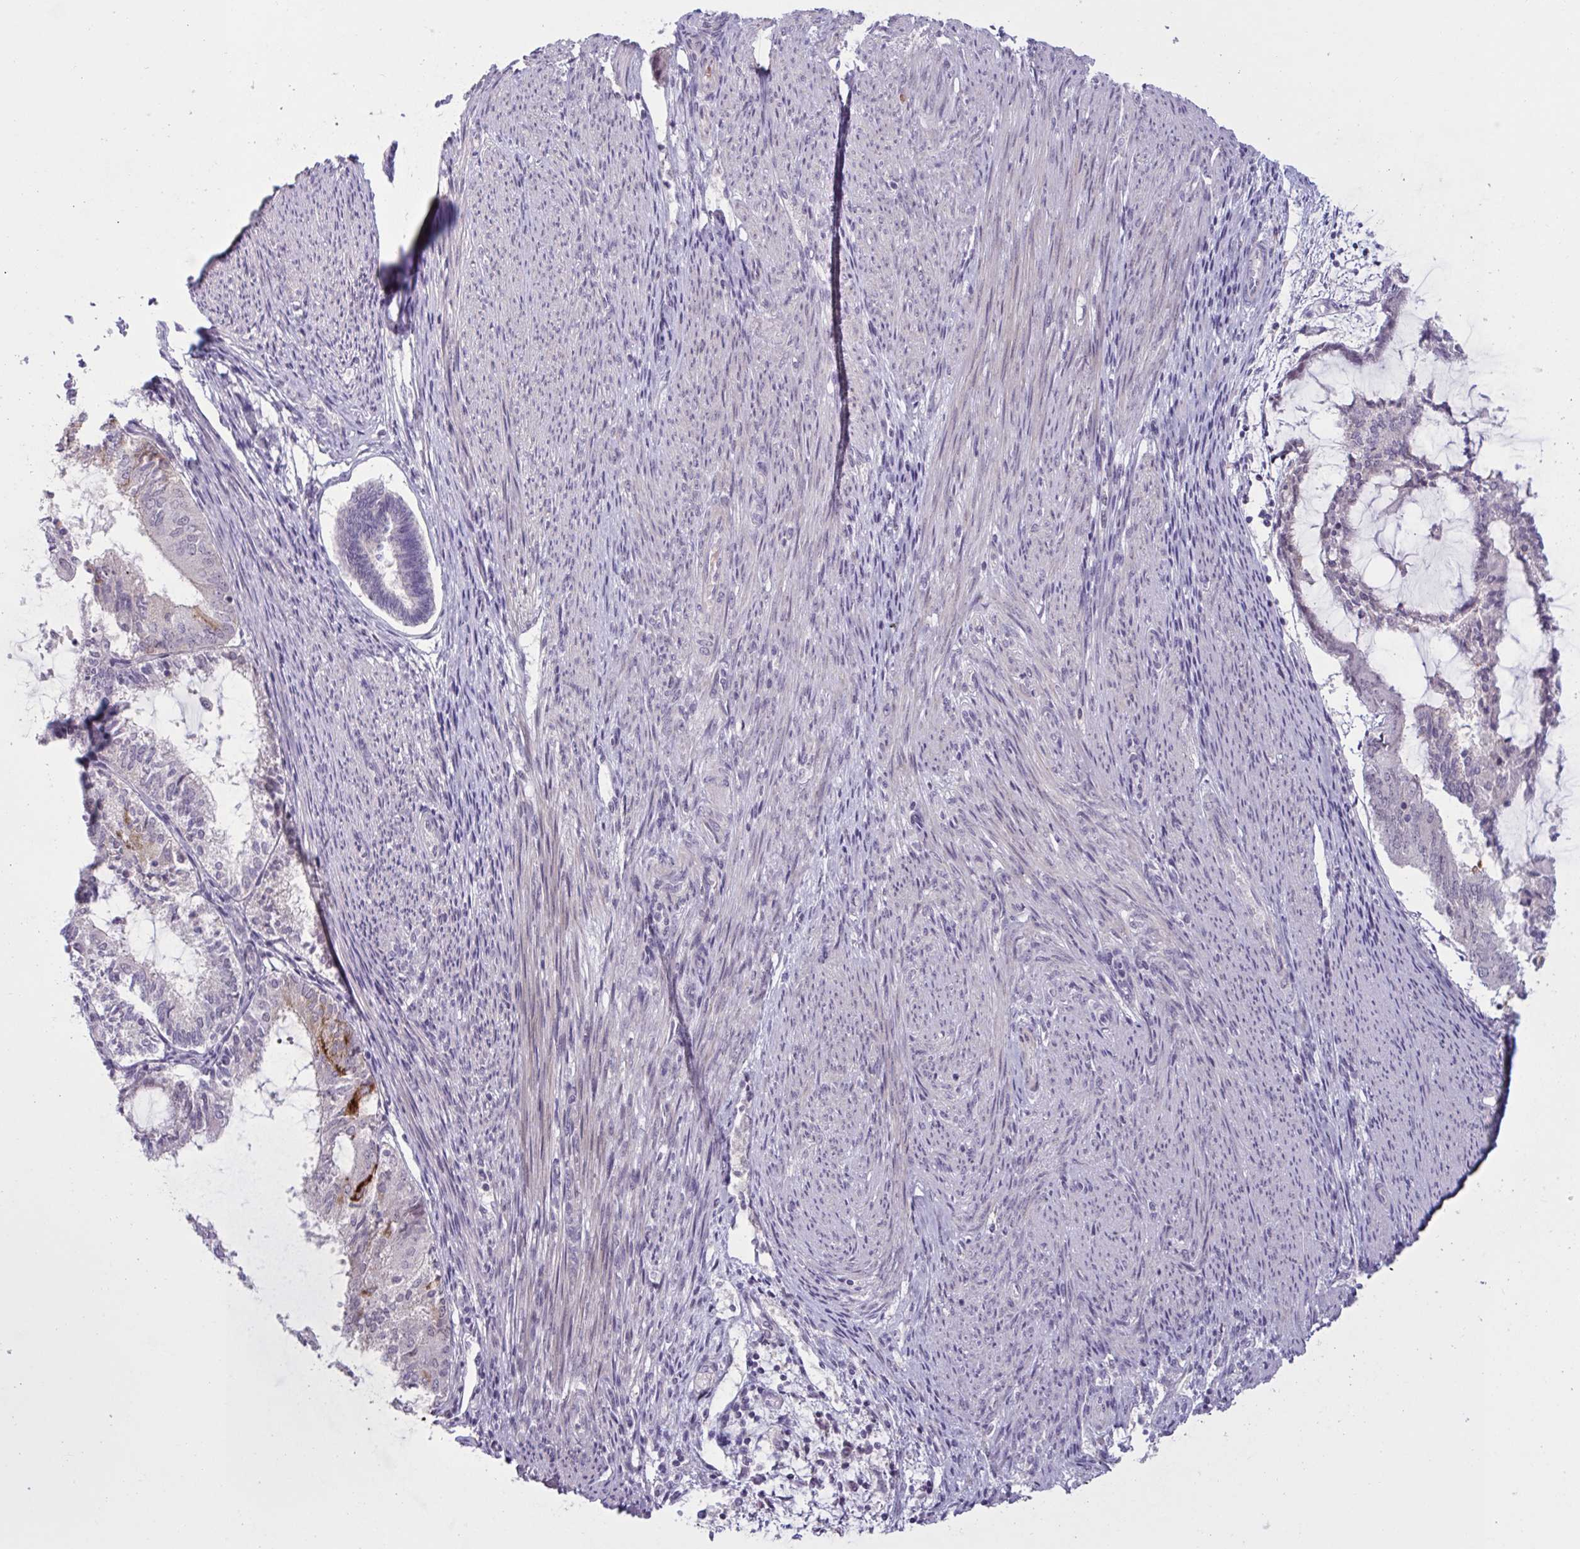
{"staining": {"intensity": "negative", "quantity": "none", "location": "none"}, "tissue": "endometrial cancer", "cell_type": "Tumor cells", "image_type": "cancer", "snomed": [{"axis": "morphology", "description": "Adenocarcinoma, NOS"}, {"axis": "topography", "description": "Endometrium"}], "caption": "DAB immunohistochemical staining of endometrial cancer demonstrates no significant staining in tumor cells. Nuclei are stained in blue.", "gene": "RFPL4B", "patient": {"sex": "female", "age": 81}}